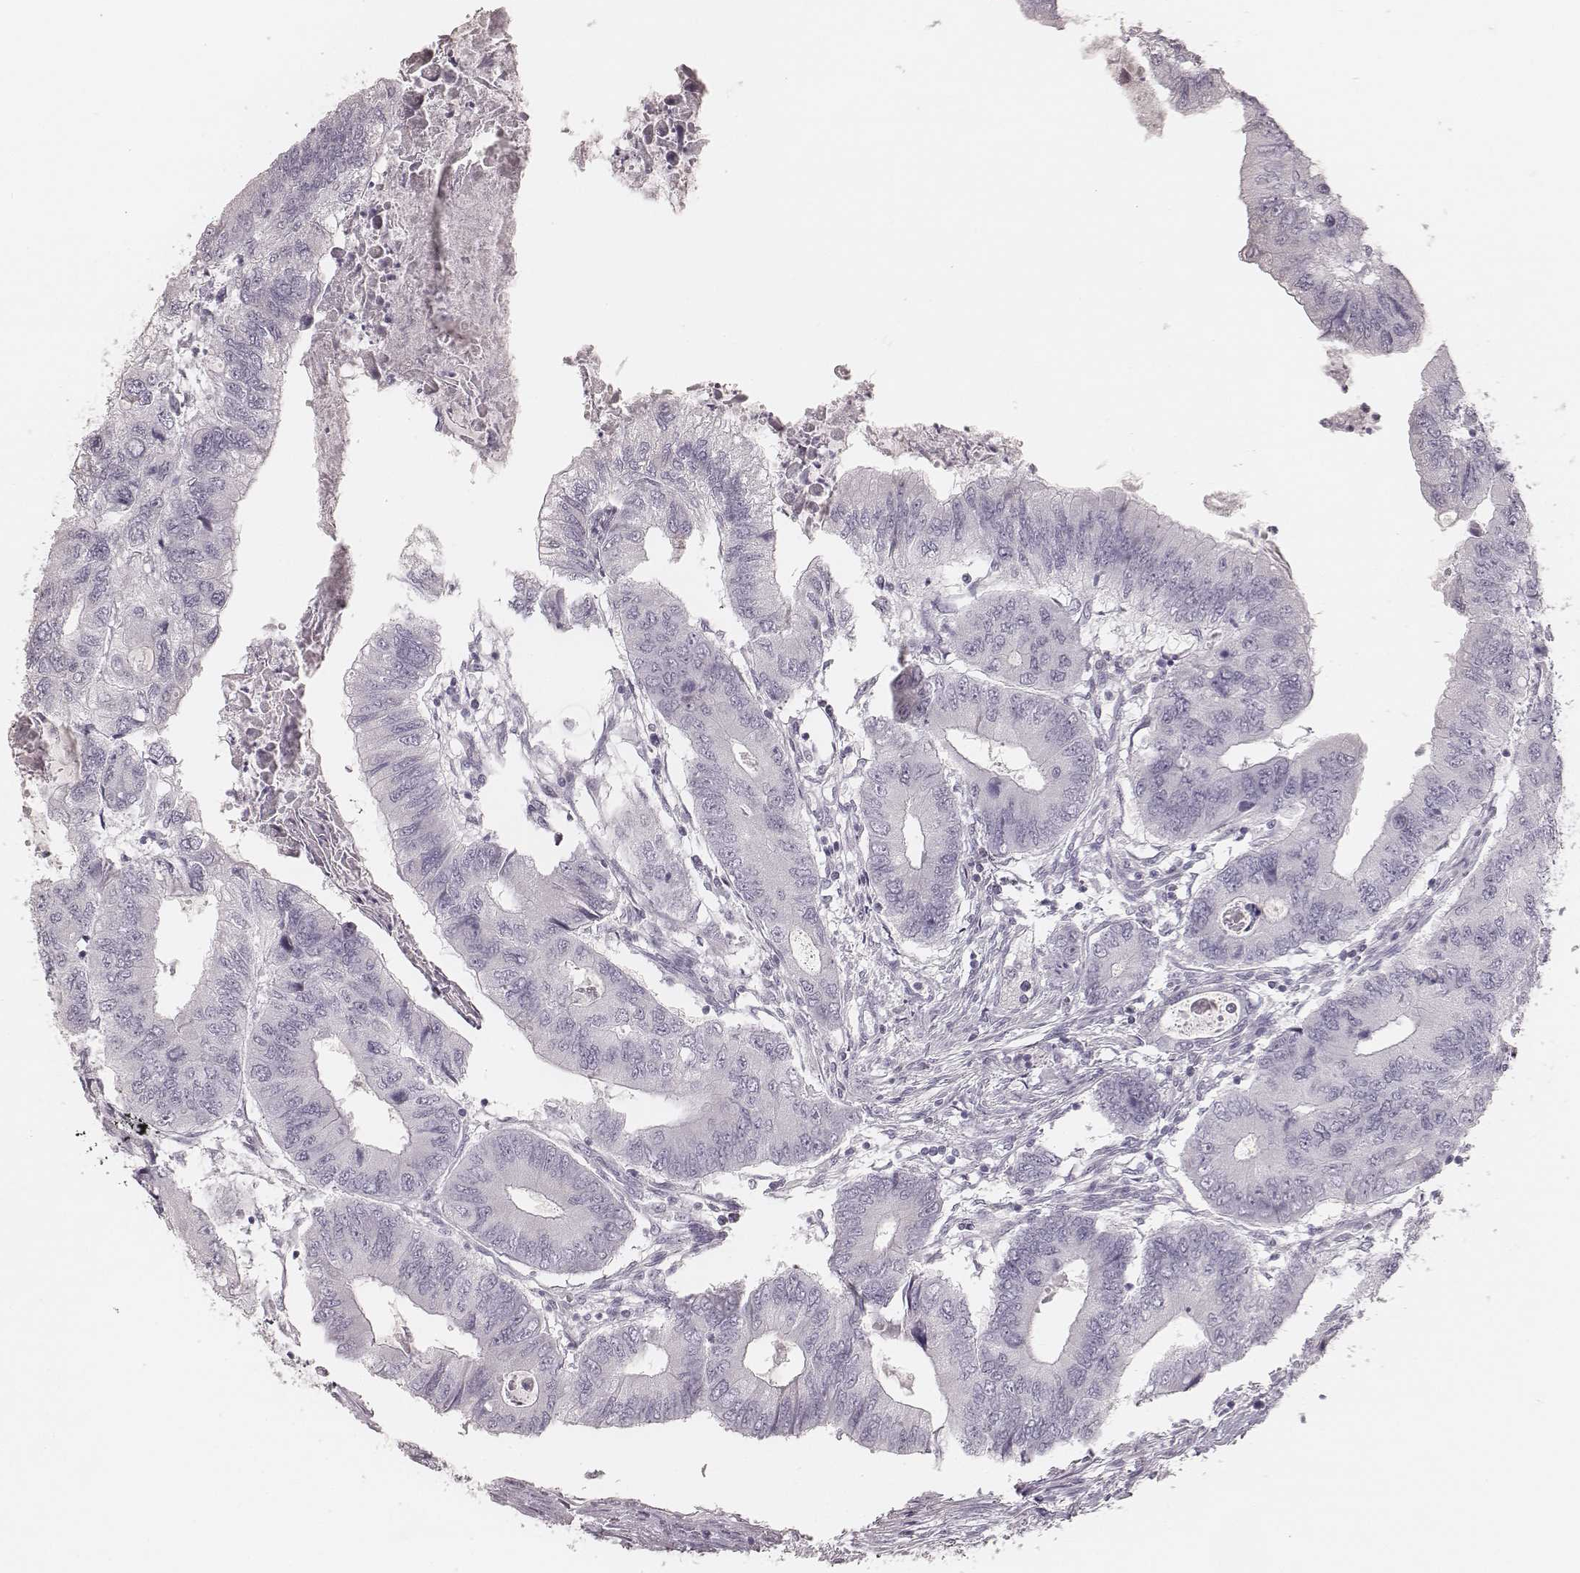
{"staining": {"intensity": "negative", "quantity": "none", "location": "none"}, "tissue": "colorectal cancer", "cell_type": "Tumor cells", "image_type": "cancer", "snomed": [{"axis": "morphology", "description": "Adenocarcinoma, NOS"}, {"axis": "topography", "description": "Colon"}], "caption": "Immunohistochemical staining of colorectal cancer exhibits no significant expression in tumor cells. (Stains: DAB immunohistochemistry (IHC) with hematoxylin counter stain, Microscopy: brightfield microscopy at high magnification).", "gene": "KRT82", "patient": {"sex": "male", "age": 53}}